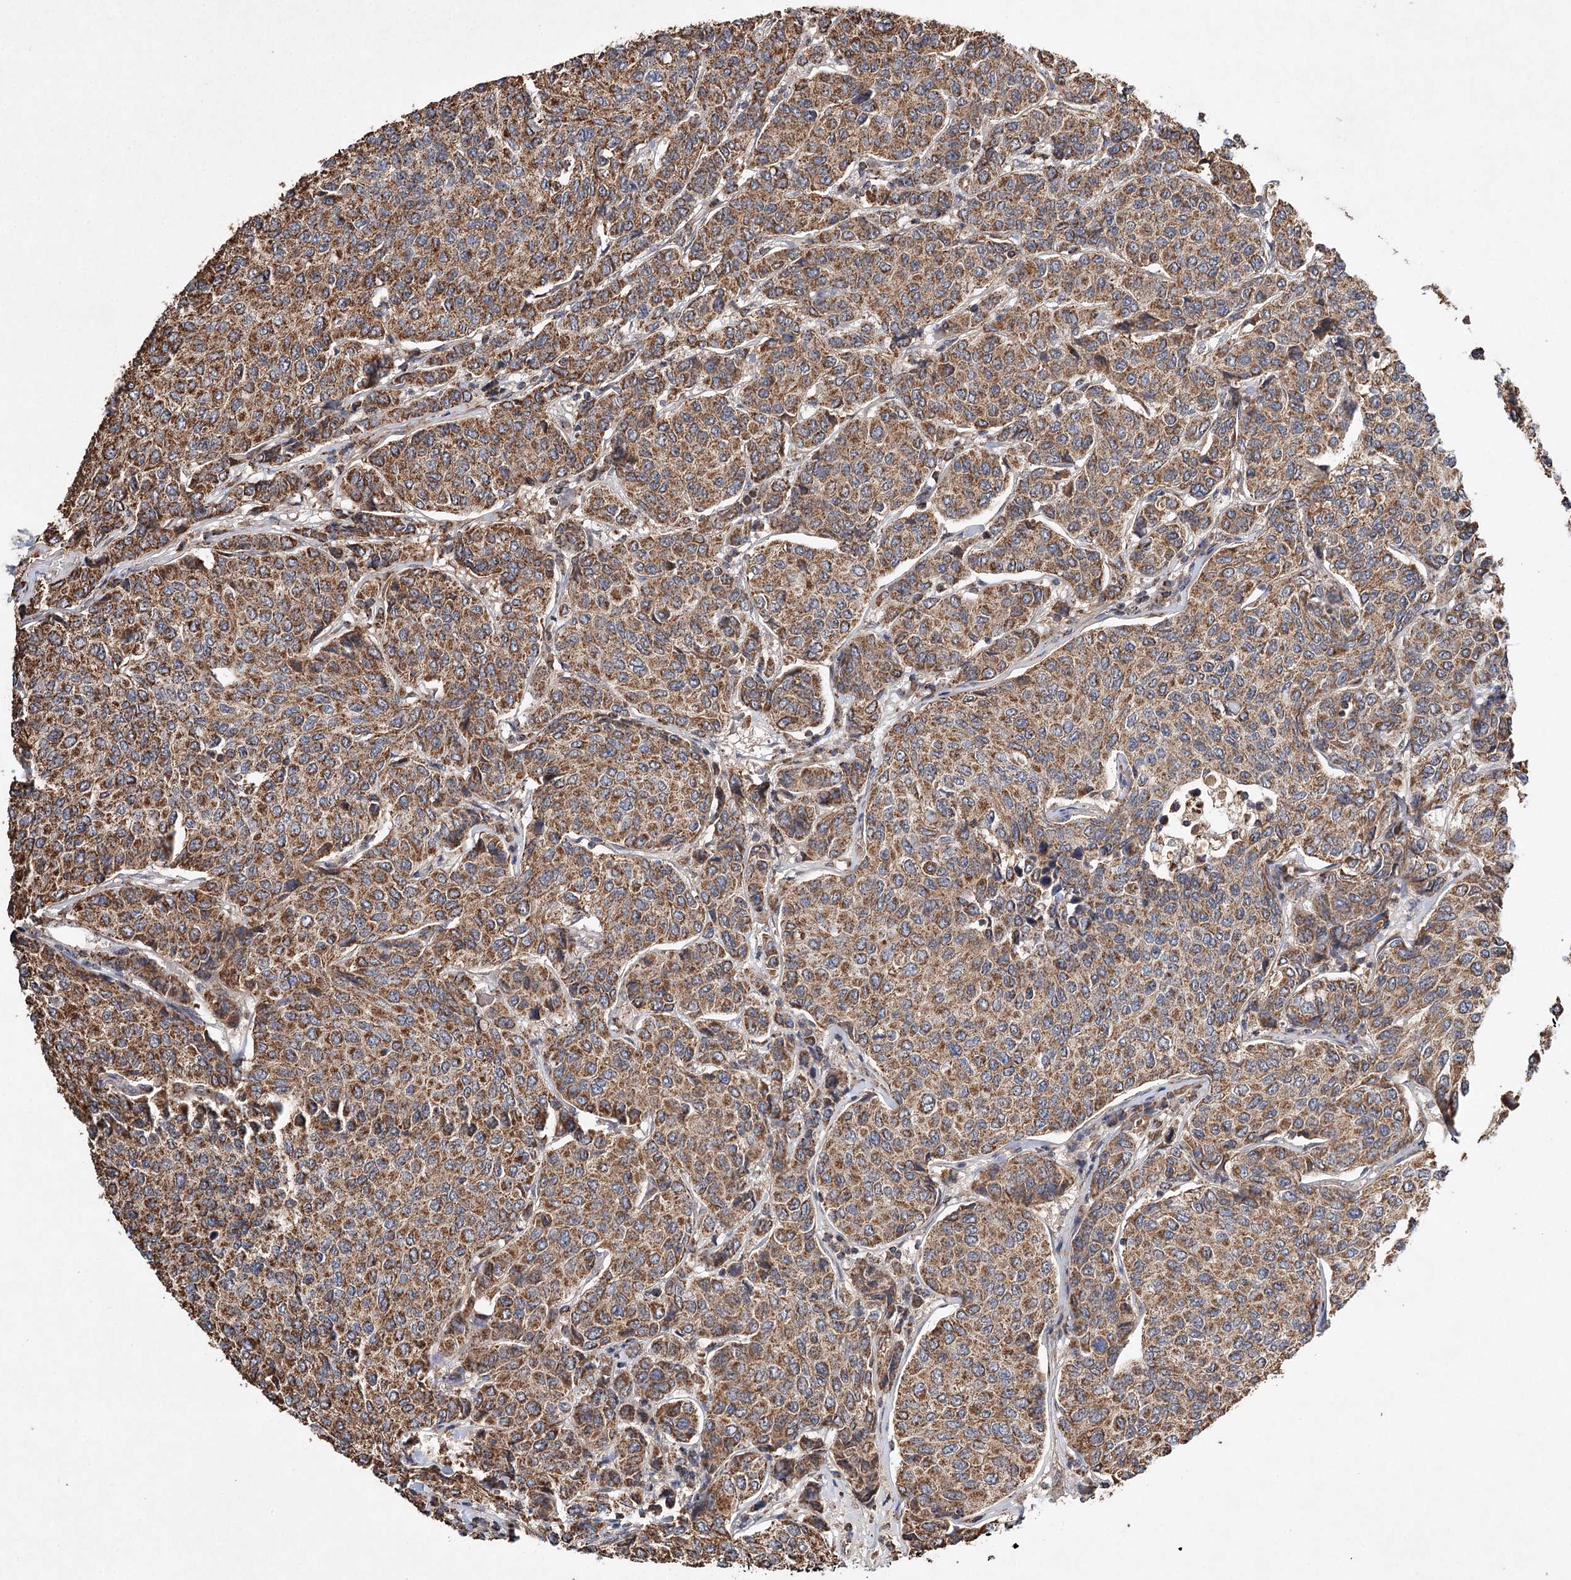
{"staining": {"intensity": "moderate", "quantity": ">75%", "location": "cytoplasmic/membranous"}, "tissue": "breast cancer", "cell_type": "Tumor cells", "image_type": "cancer", "snomed": [{"axis": "morphology", "description": "Duct carcinoma"}, {"axis": "topography", "description": "Breast"}], "caption": "Immunohistochemistry photomicrograph of human breast cancer (invasive ductal carcinoma) stained for a protein (brown), which demonstrates medium levels of moderate cytoplasmic/membranous staining in approximately >75% of tumor cells.", "gene": "PIK3CB", "patient": {"sex": "female", "age": 55}}